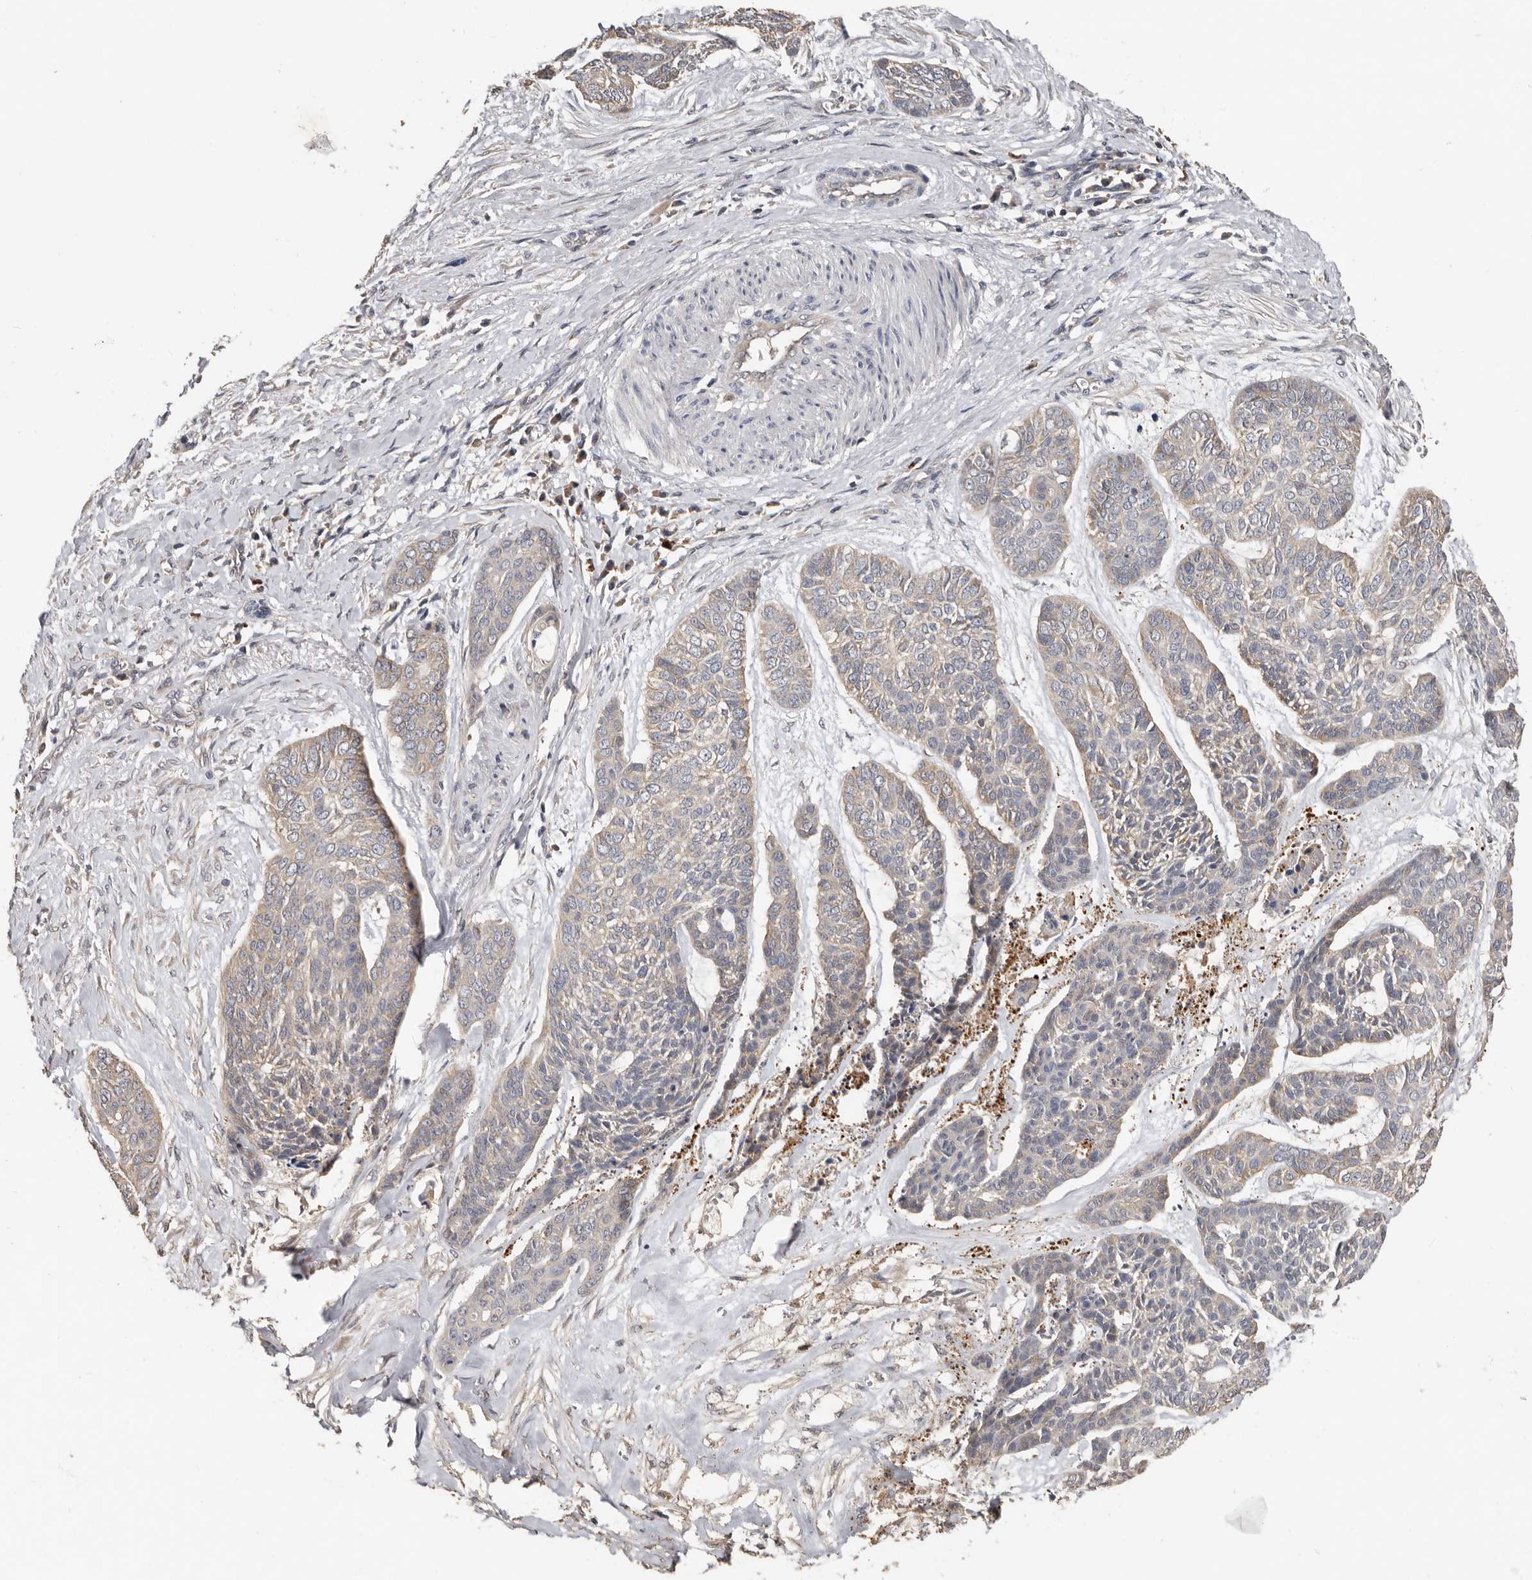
{"staining": {"intensity": "weak", "quantity": "<25%", "location": "cytoplasmic/membranous"}, "tissue": "skin cancer", "cell_type": "Tumor cells", "image_type": "cancer", "snomed": [{"axis": "morphology", "description": "Basal cell carcinoma"}, {"axis": "topography", "description": "Skin"}], "caption": "Immunohistochemistry (IHC) histopathology image of neoplastic tissue: human skin cancer stained with DAB (3,3'-diaminobenzidine) demonstrates no significant protein expression in tumor cells.", "gene": "KIF26B", "patient": {"sex": "female", "age": 64}}